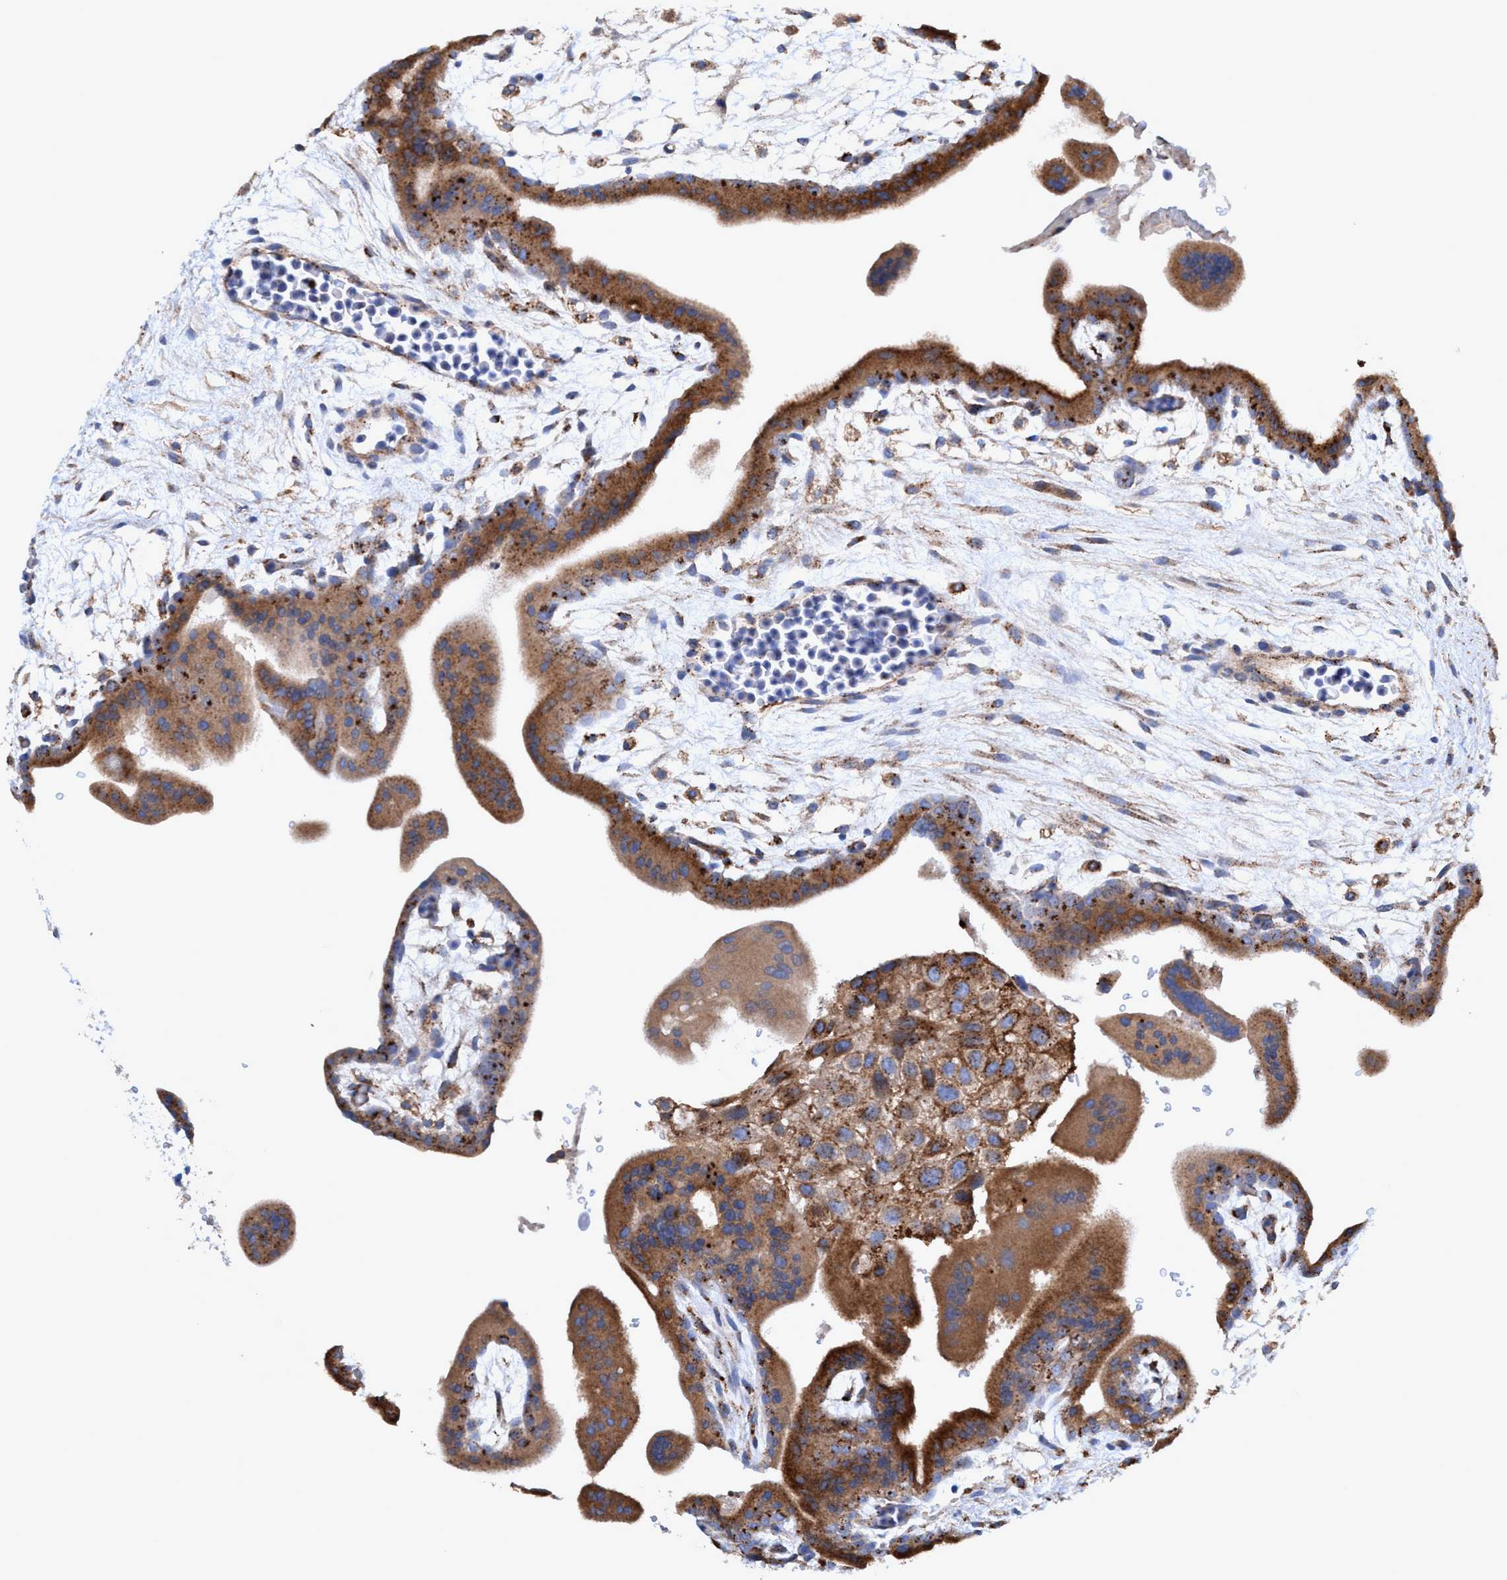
{"staining": {"intensity": "strong", "quantity": "25%-75%", "location": "cytoplasmic/membranous"}, "tissue": "placenta", "cell_type": "Trophoblastic cells", "image_type": "normal", "snomed": [{"axis": "morphology", "description": "Normal tissue, NOS"}, {"axis": "topography", "description": "Placenta"}], "caption": "Immunohistochemical staining of unremarkable placenta reveals 25%-75% levels of strong cytoplasmic/membranous protein staining in approximately 25%-75% of trophoblastic cells.", "gene": "TRIM65", "patient": {"sex": "female", "age": 35}}